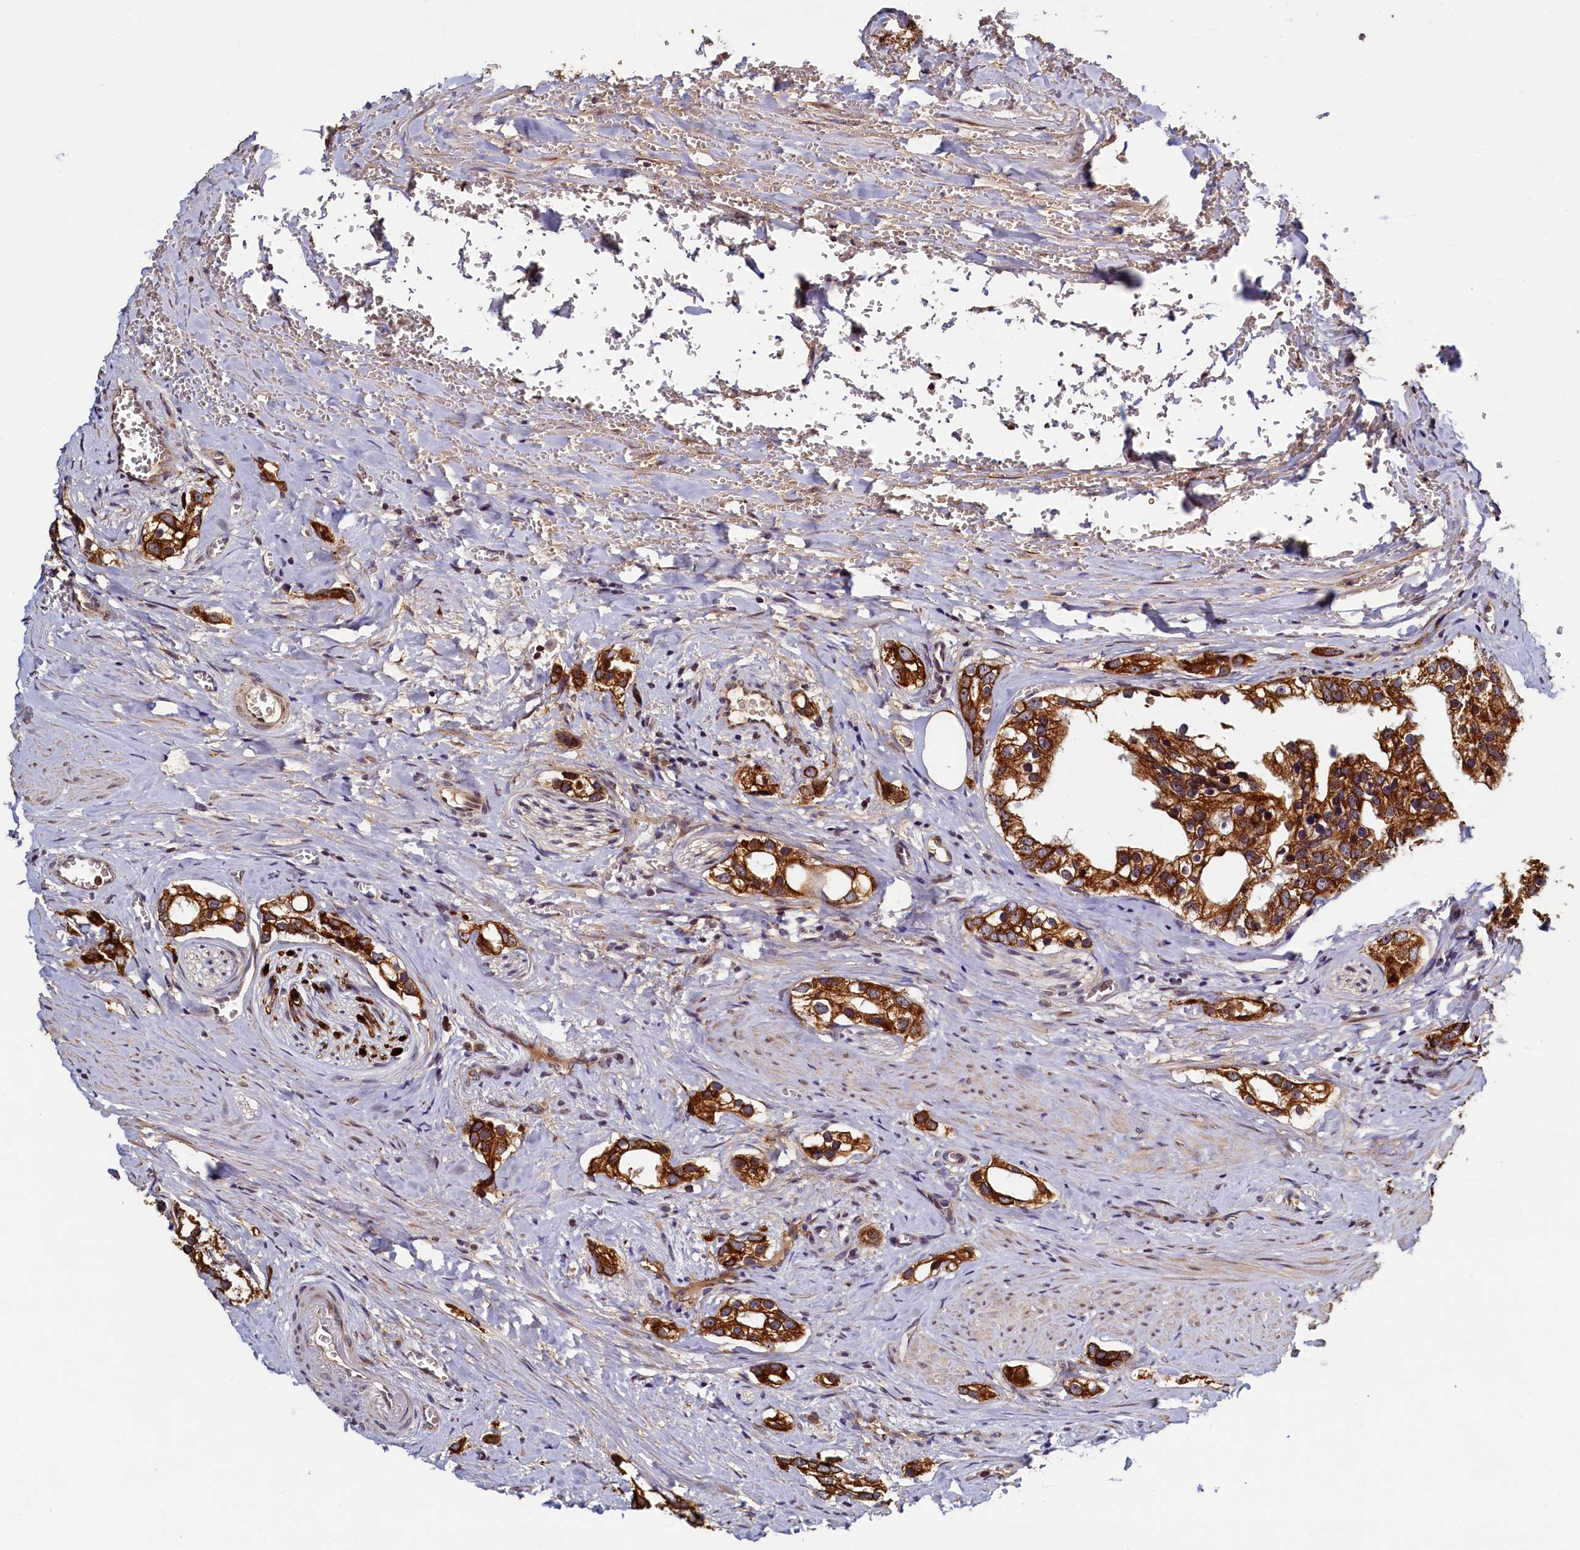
{"staining": {"intensity": "strong", "quantity": ">75%", "location": "cytoplasmic/membranous"}, "tissue": "prostate cancer", "cell_type": "Tumor cells", "image_type": "cancer", "snomed": [{"axis": "morphology", "description": "Adenocarcinoma, High grade"}, {"axis": "topography", "description": "Prostate"}], "caption": "IHC micrograph of human prostate cancer (high-grade adenocarcinoma) stained for a protein (brown), which displays high levels of strong cytoplasmic/membranous expression in about >75% of tumor cells.", "gene": "NCKAP5L", "patient": {"sex": "male", "age": 66}}